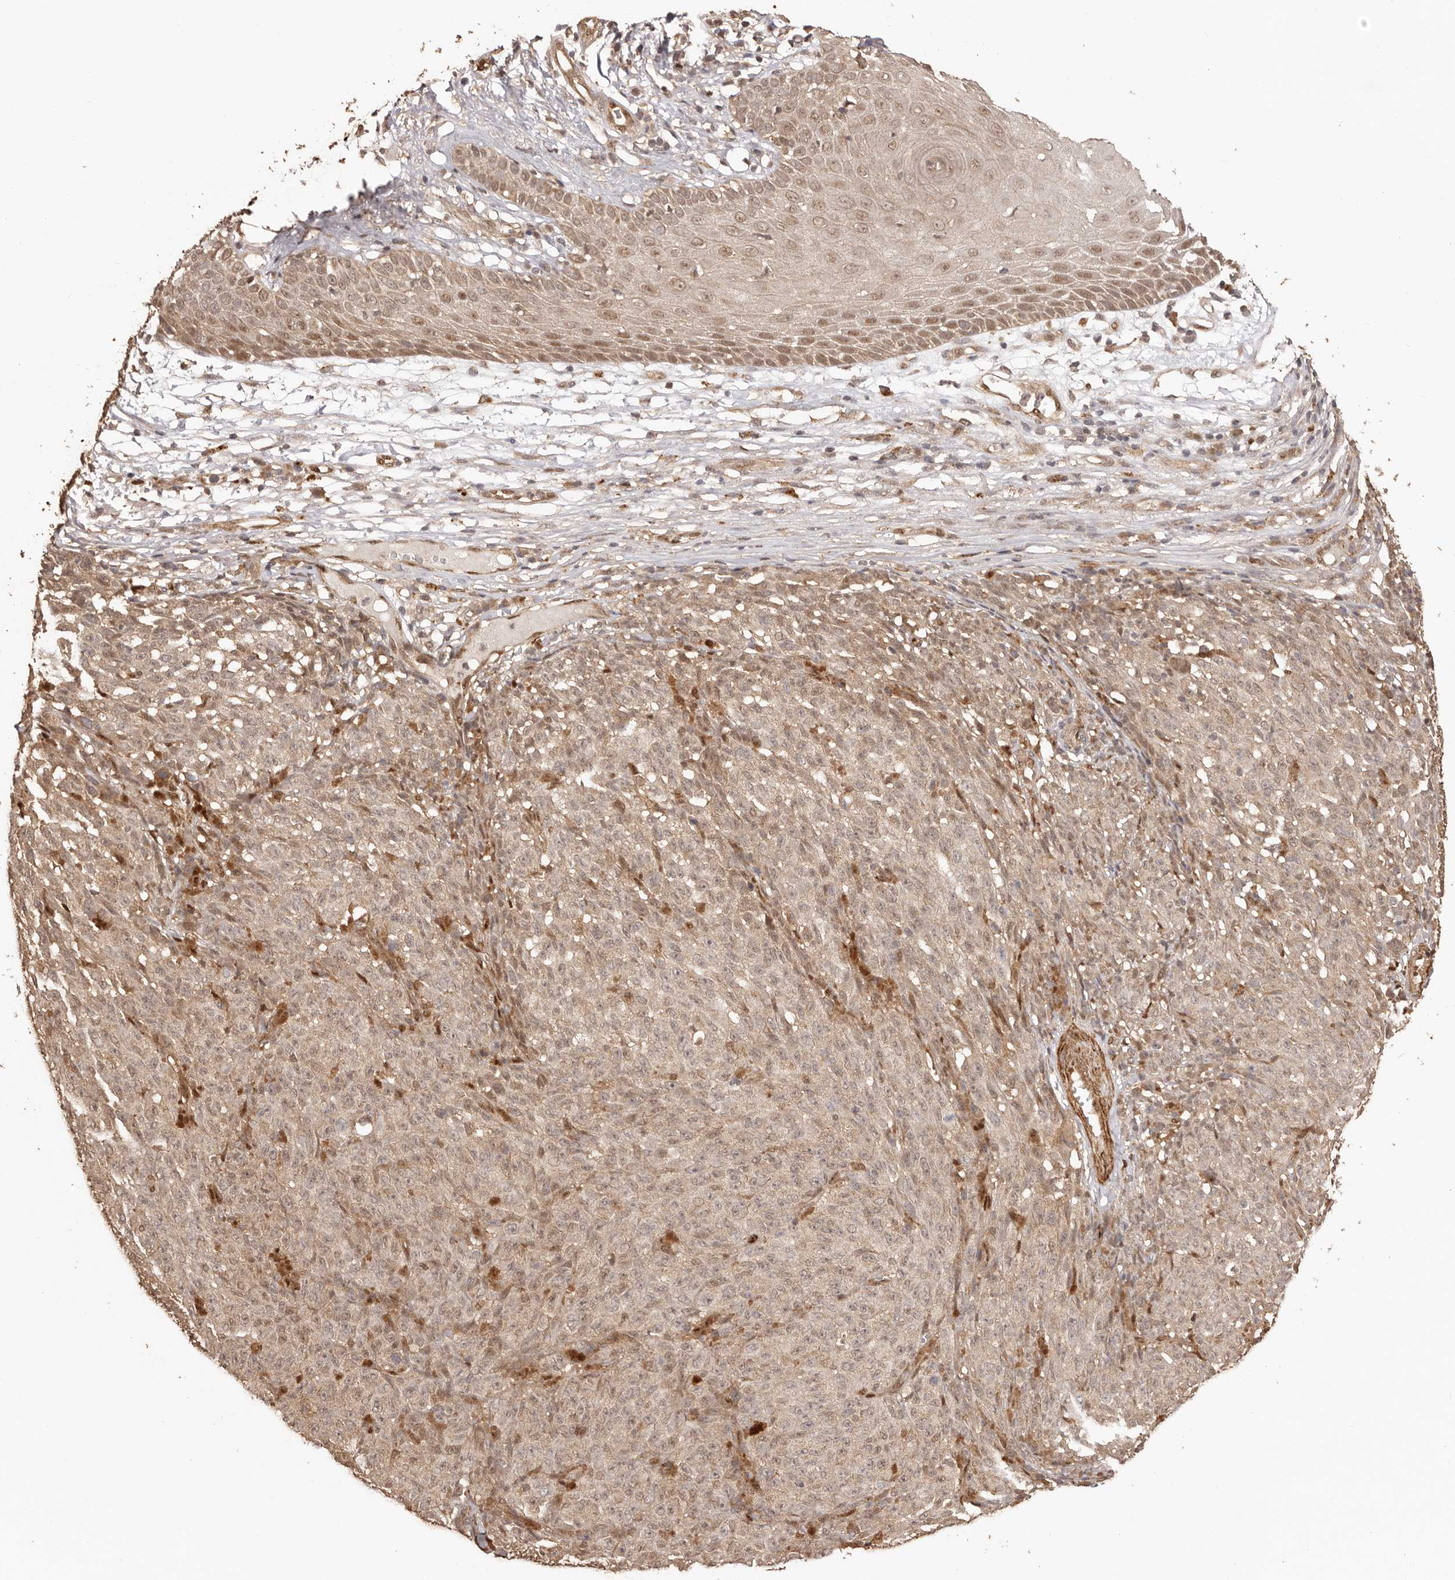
{"staining": {"intensity": "weak", "quantity": ">75%", "location": "cytoplasmic/membranous"}, "tissue": "melanoma", "cell_type": "Tumor cells", "image_type": "cancer", "snomed": [{"axis": "morphology", "description": "Malignant melanoma, NOS"}, {"axis": "topography", "description": "Skin"}], "caption": "Immunohistochemical staining of human melanoma exhibits low levels of weak cytoplasmic/membranous protein expression in approximately >75% of tumor cells.", "gene": "UBR2", "patient": {"sex": "female", "age": 82}}